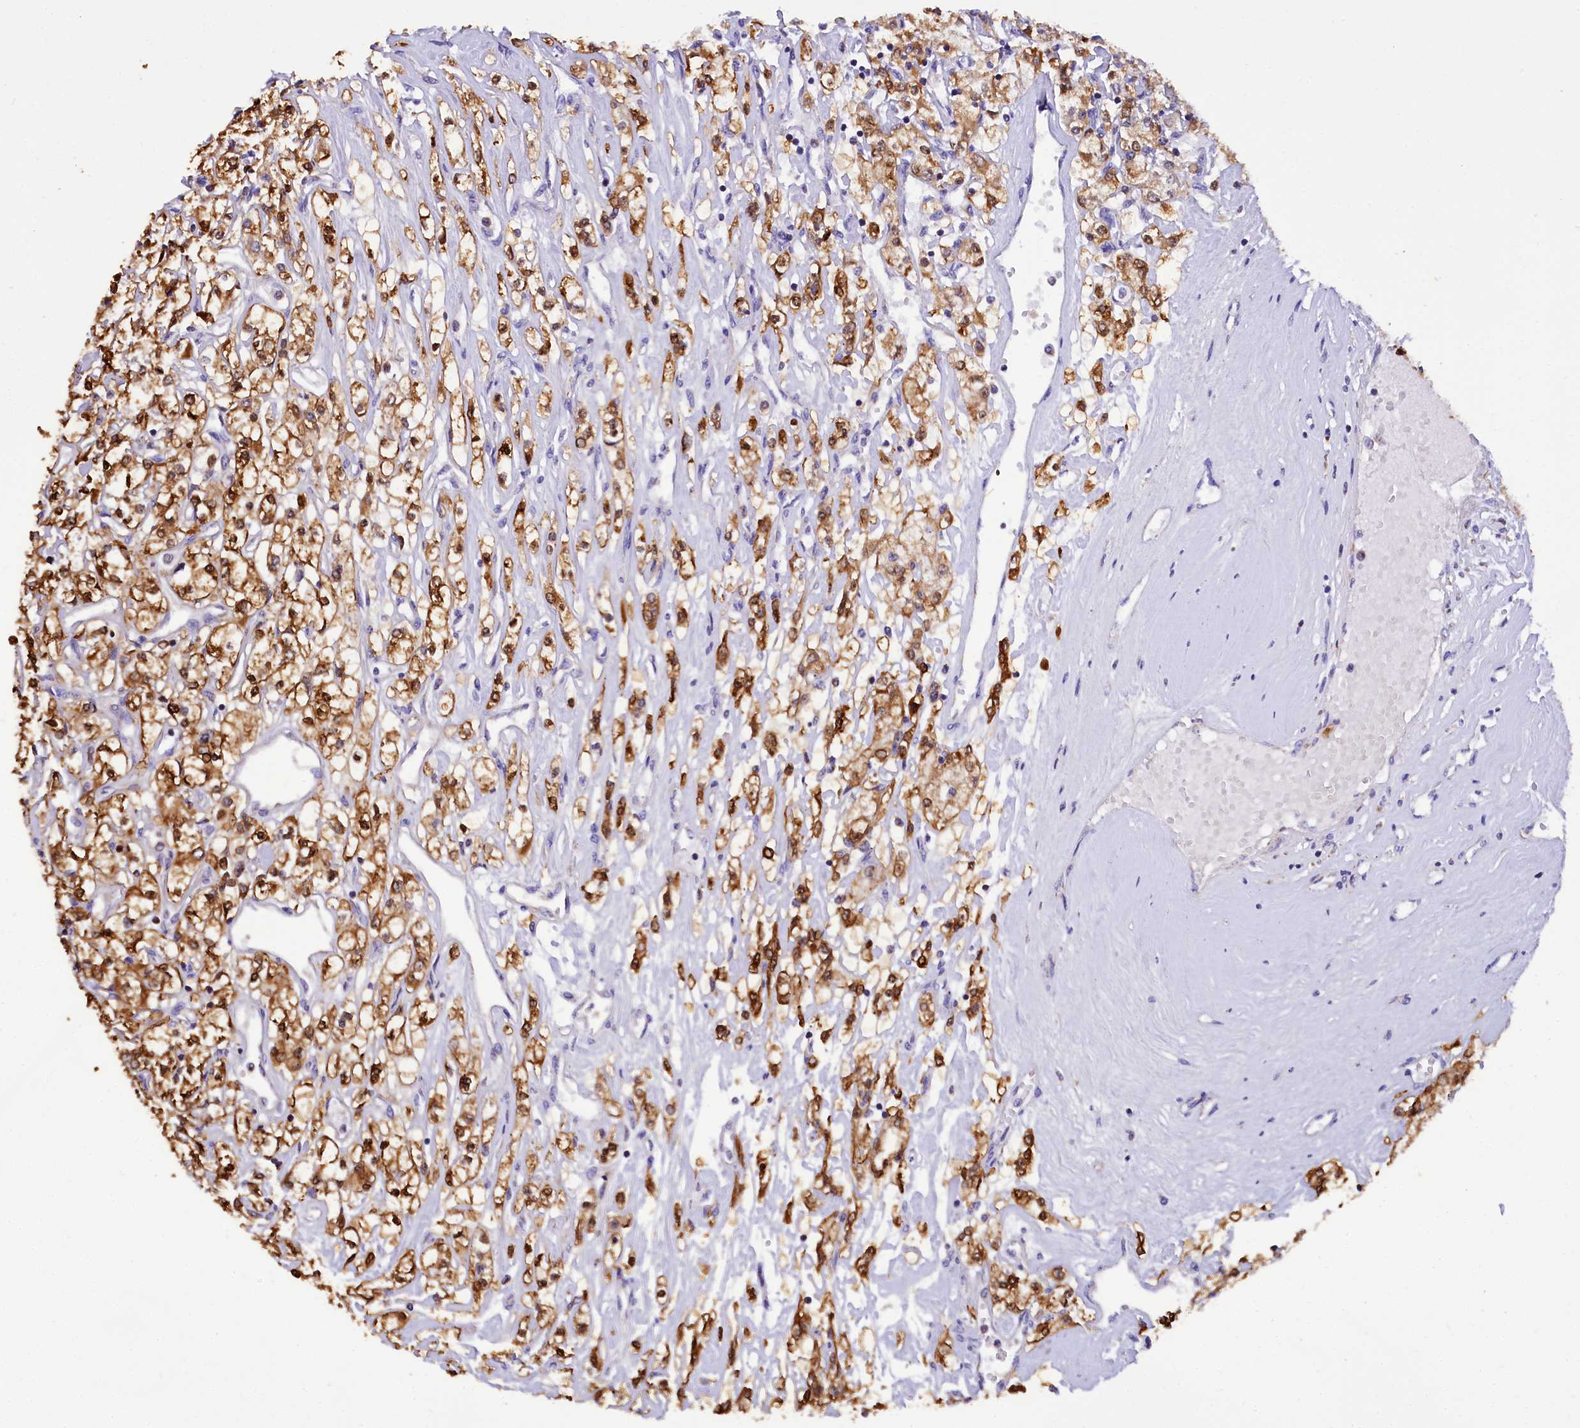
{"staining": {"intensity": "moderate", "quantity": ">75%", "location": "cytoplasmic/membranous"}, "tissue": "renal cancer", "cell_type": "Tumor cells", "image_type": "cancer", "snomed": [{"axis": "morphology", "description": "Adenocarcinoma, NOS"}, {"axis": "topography", "description": "Kidney"}], "caption": "A medium amount of moderate cytoplasmic/membranous positivity is identified in about >75% of tumor cells in adenocarcinoma (renal) tissue.", "gene": "TASOR2", "patient": {"sex": "female", "age": 59}}